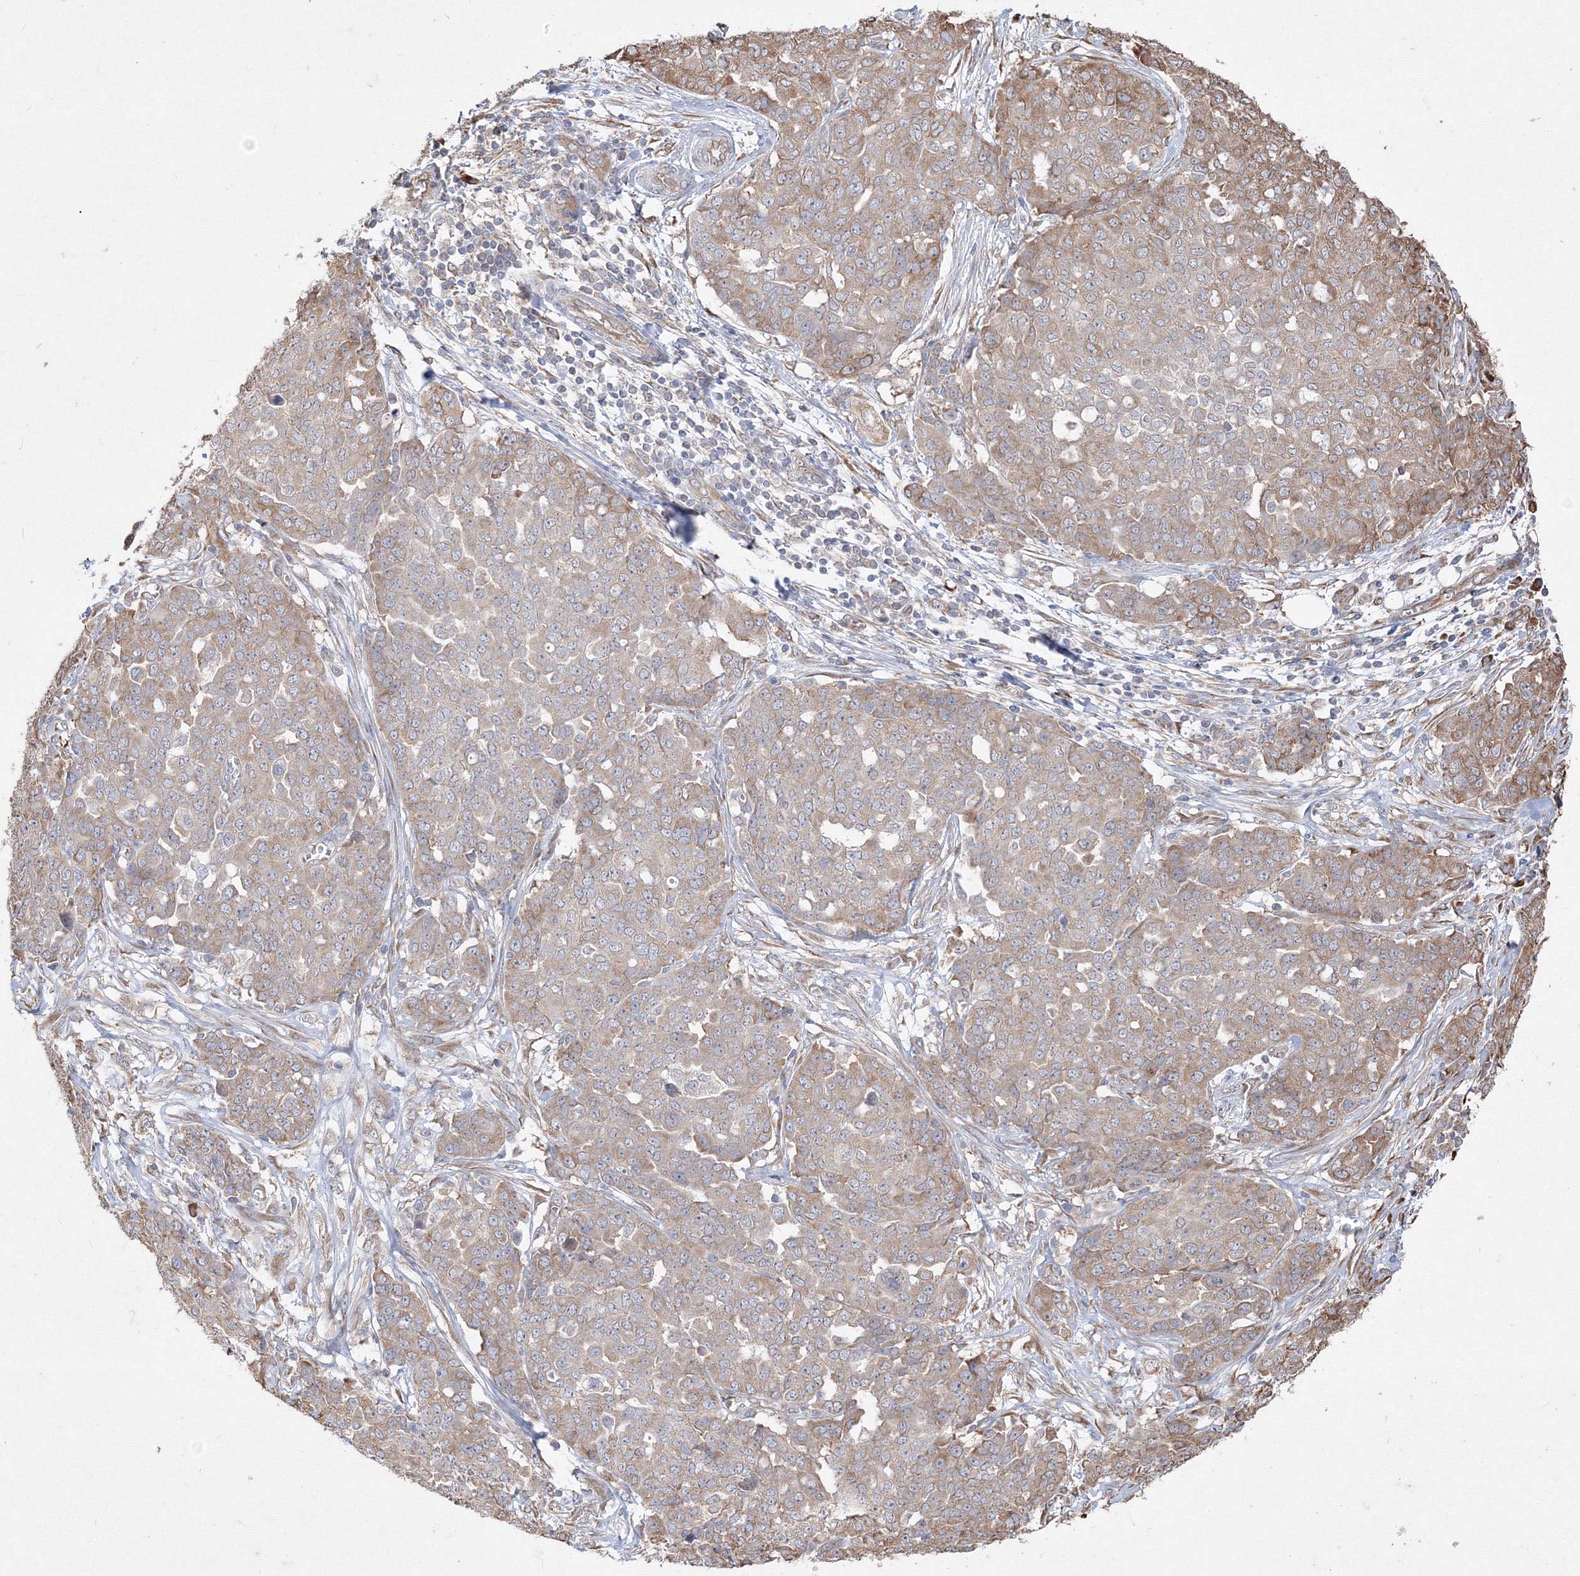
{"staining": {"intensity": "moderate", "quantity": ">75%", "location": "cytoplasmic/membranous"}, "tissue": "ovarian cancer", "cell_type": "Tumor cells", "image_type": "cancer", "snomed": [{"axis": "morphology", "description": "Cystadenocarcinoma, serous, NOS"}, {"axis": "topography", "description": "Soft tissue"}, {"axis": "topography", "description": "Ovary"}], "caption": "The immunohistochemical stain highlights moderate cytoplasmic/membranous expression in tumor cells of serous cystadenocarcinoma (ovarian) tissue.", "gene": "FBXL8", "patient": {"sex": "female", "age": 57}}